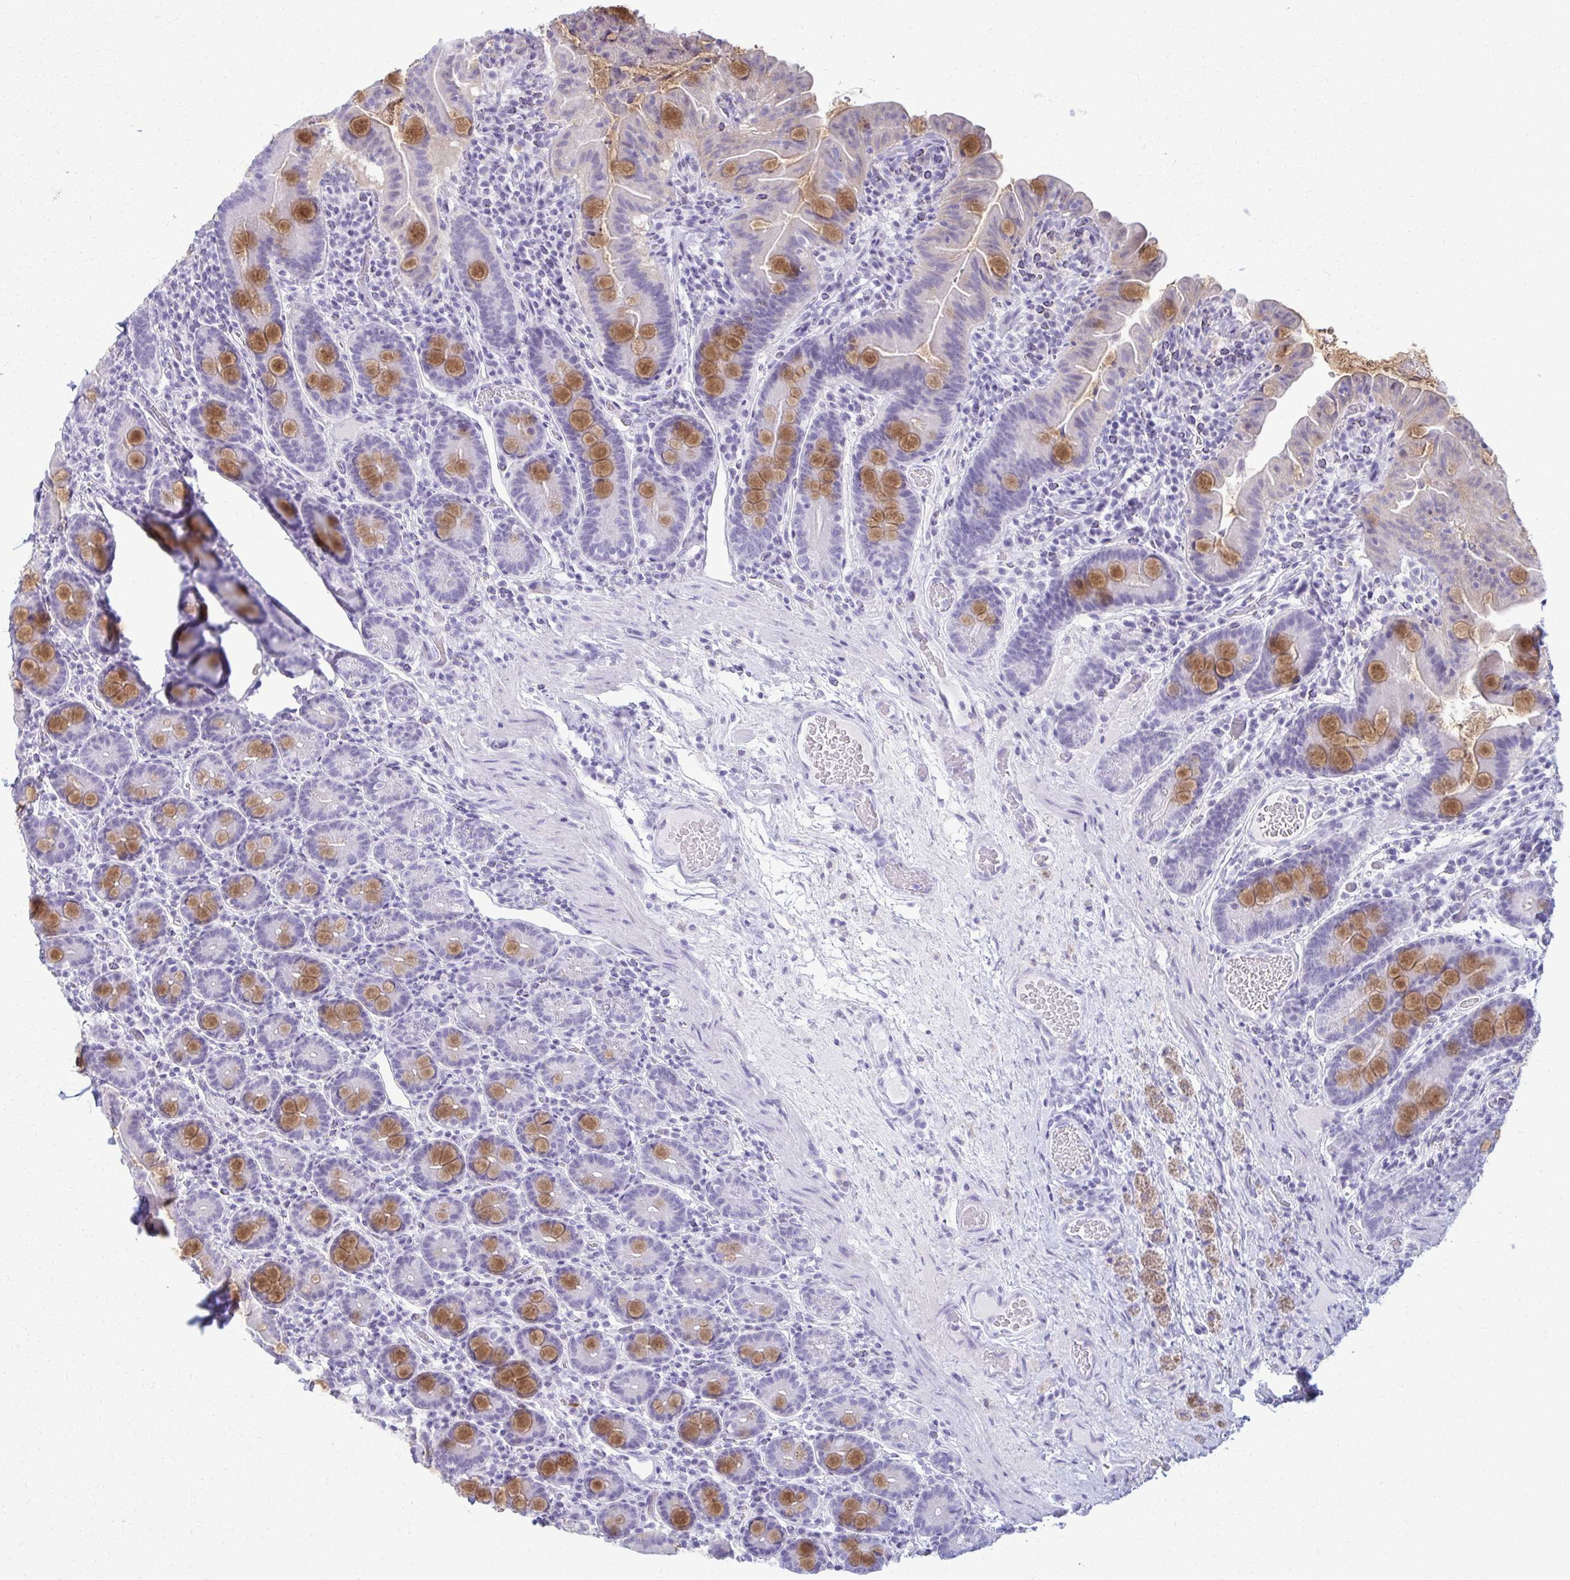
{"staining": {"intensity": "moderate", "quantity": "25%-75%", "location": "cytoplasmic/membranous"}, "tissue": "small intestine", "cell_type": "Glandular cells", "image_type": "normal", "snomed": [{"axis": "morphology", "description": "Normal tissue, NOS"}, {"axis": "topography", "description": "Small intestine"}], "caption": "About 25%-75% of glandular cells in normal small intestine exhibit moderate cytoplasmic/membranous protein expression as visualized by brown immunohistochemical staining.", "gene": "ACSM2A", "patient": {"sex": "male", "age": 26}}